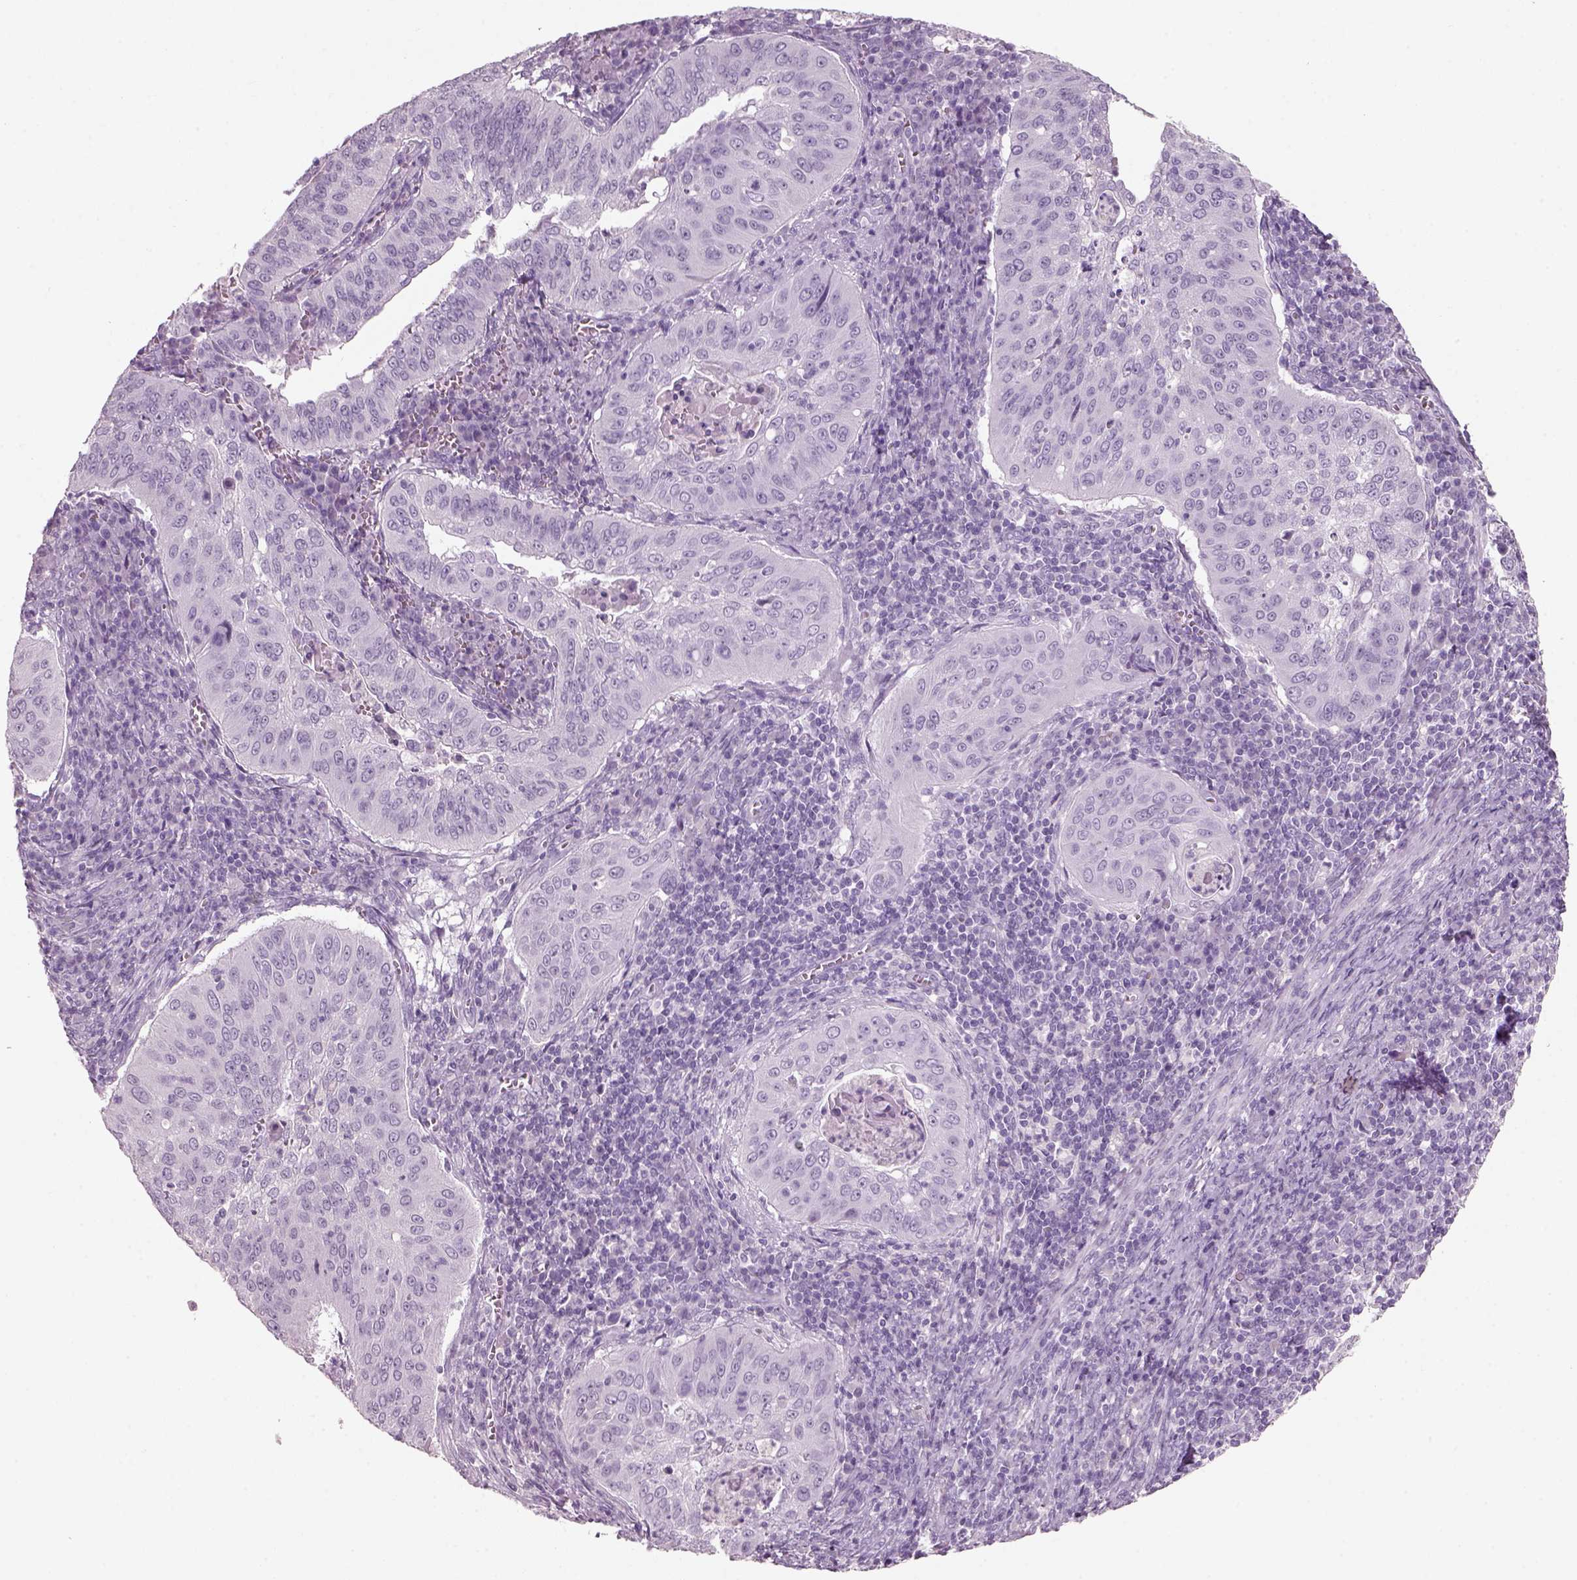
{"staining": {"intensity": "negative", "quantity": "none", "location": "none"}, "tissue": "cervical cancer", "cell_type": "Tumor cells", "image_type": "cancer", "snomed": [{"axis": "morphology", "description": "Squamous cell carcinoma, NOS"}, {"axis": "topography", "description": "Cervix"}], "caption": "Immunohistochemistry (IHC) histopathology image of human cervical cancer stained for a protein (brown), which displays no expression in tumor cells. (Immunohistochemistry (IHC), brightfield microscopy, high magnification).", "gene": "SLC6A2", "patient": {"sex": "female", "age": 39}}